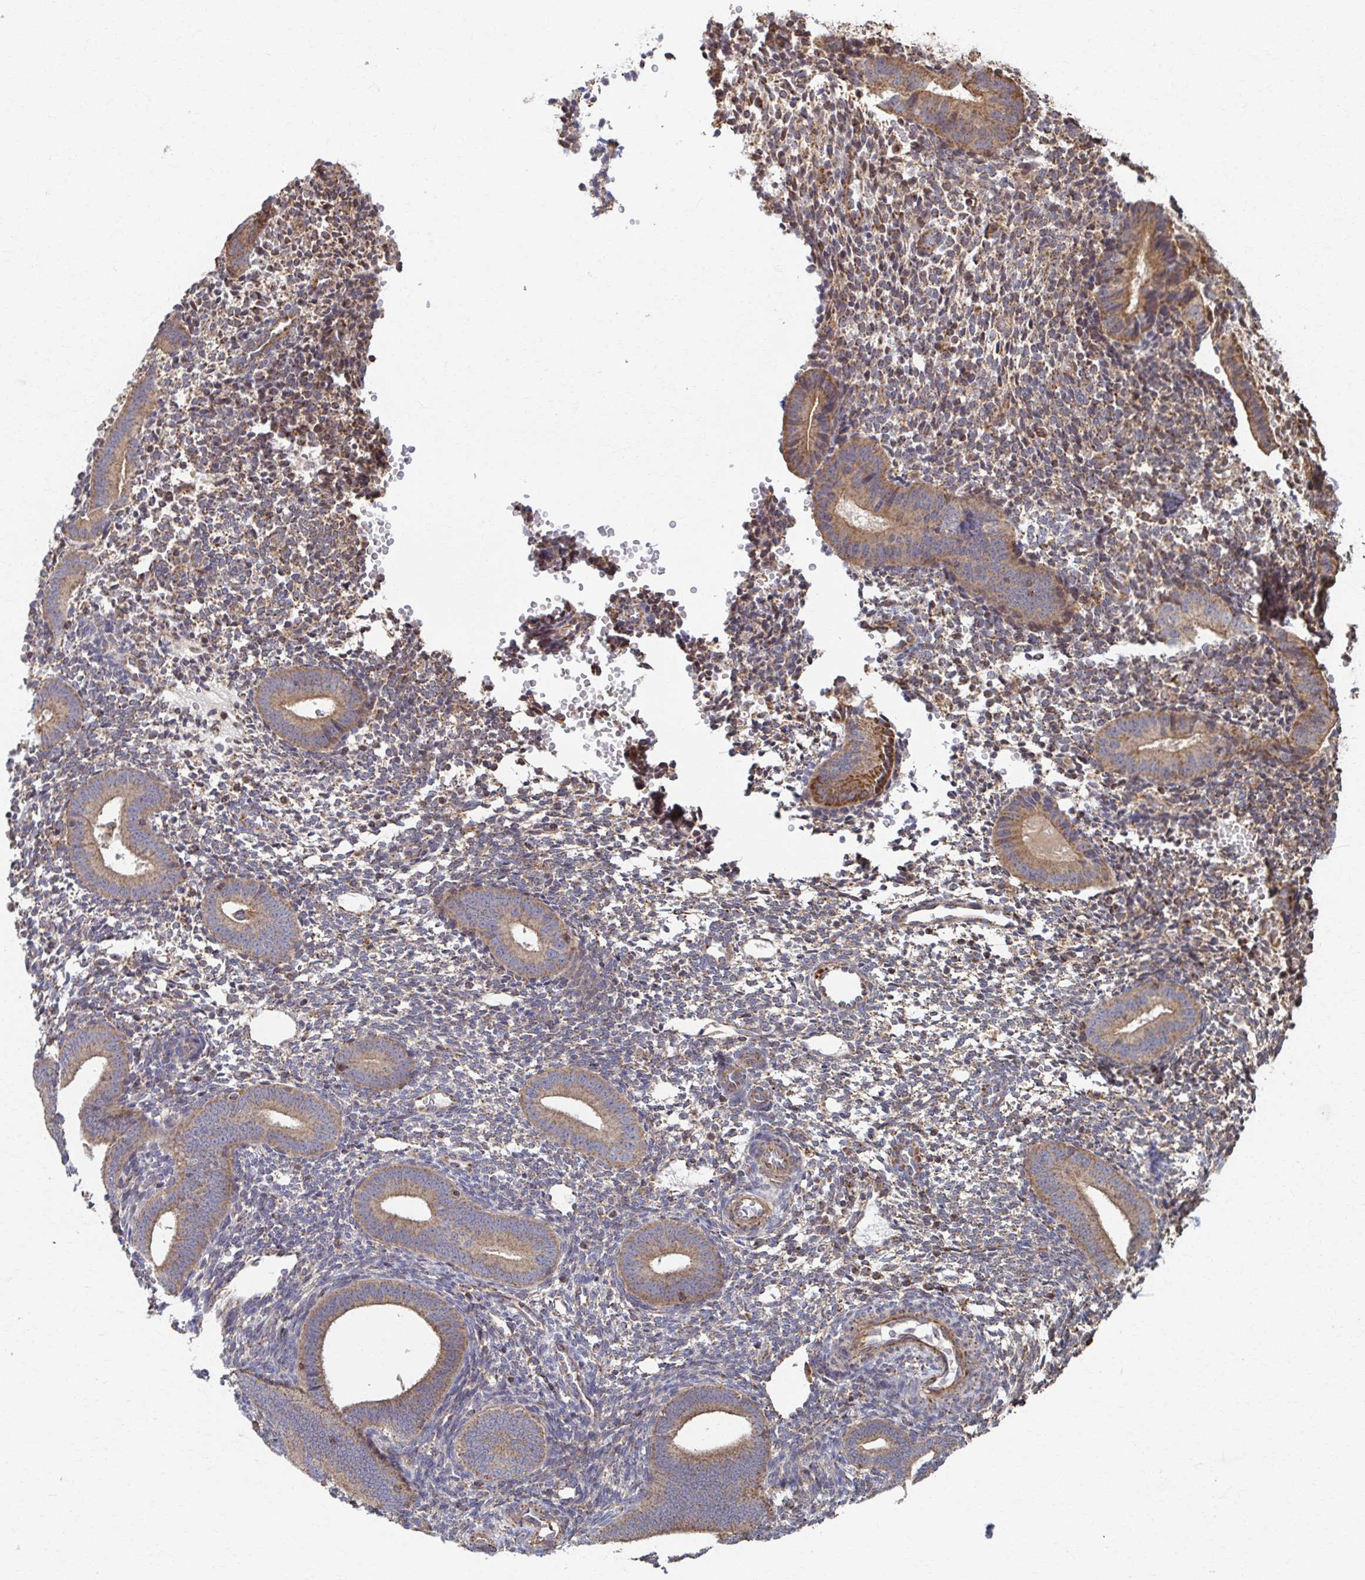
{"staining": {"intensity": "weak", "quantity": "25%-75%", "location": "cytoplasmic/membranous"}, "tissue": "endometrium", "cell_type": "Cells in endometrial stroma", "image_type": "normal", "snomed": [{"axis": "morphology", "description": "Normal tissue, NOS"}, {"axis": "topography", "description": "Endometrium"}], "caption": "An image showing weak cytoplasmic/membranous staining in about 25%-75% of cells in endometrial stroma in normal endometrium, as visualized by brown immunohistochemical staining.", "gene": "KLHL34", "patient": {"sex": "female", "age": 40}}